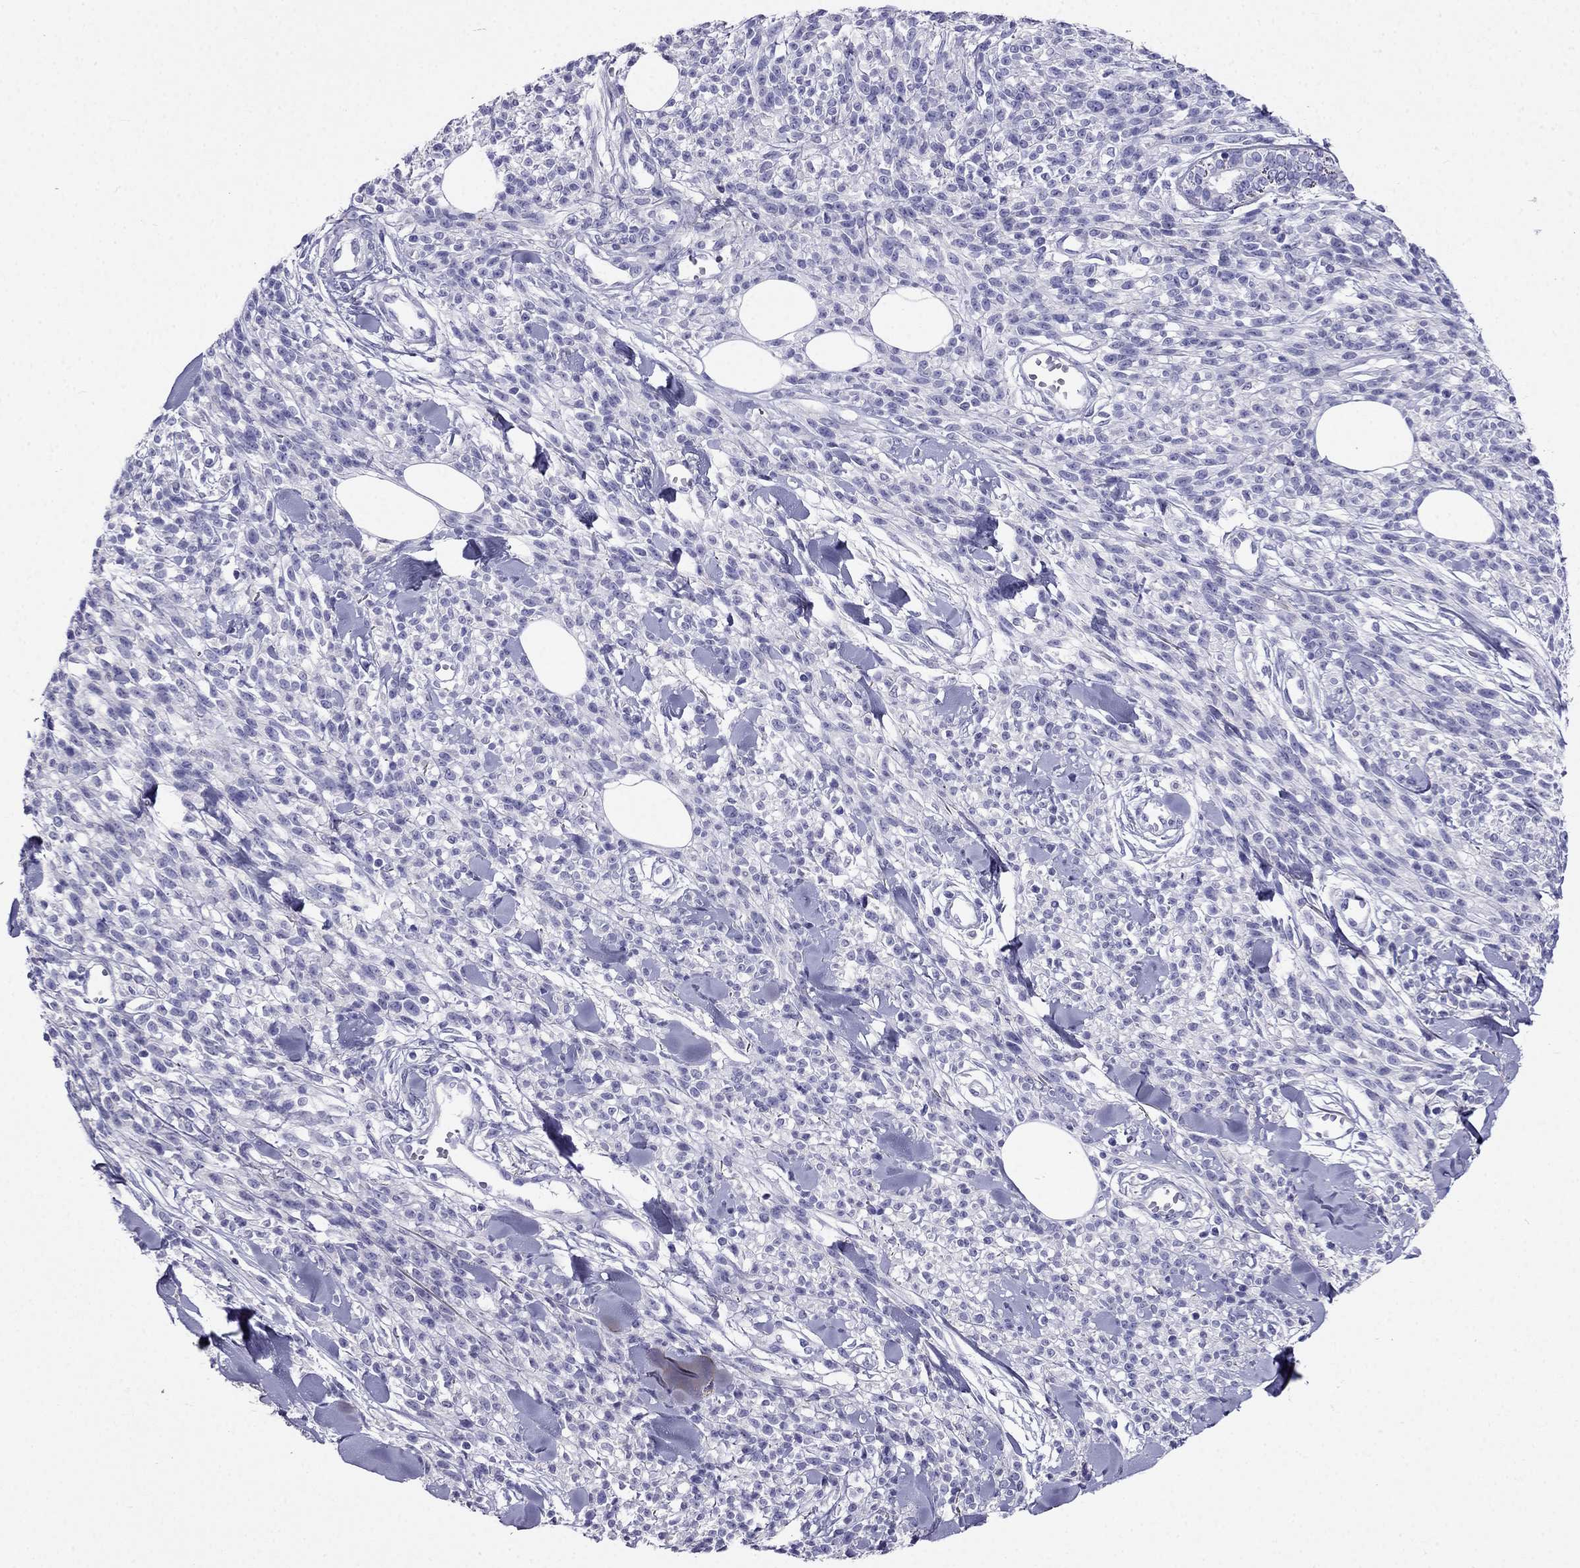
{"staining": {"intensity": "negative", "quantity": "none", "location": "none"}, "tissue": "melanoma", "cell_type": "Tumor cells", "image_type": "cancer", "snomed": [{"axis": "morphology", "description": "Malignant melanoma, NOS"}, {"axis": "topography", "description": "Skin"}, {"axis": "topography", "description": "Skin of trunk"}], "caption": "High power microscopy photomicrograph of an immunohistochemistry photomicrograph of malignant melanoma, revealing no significant expression in tumor cells.", "gene": "PTH", "patient": {"sex": "male", "age": 74}}